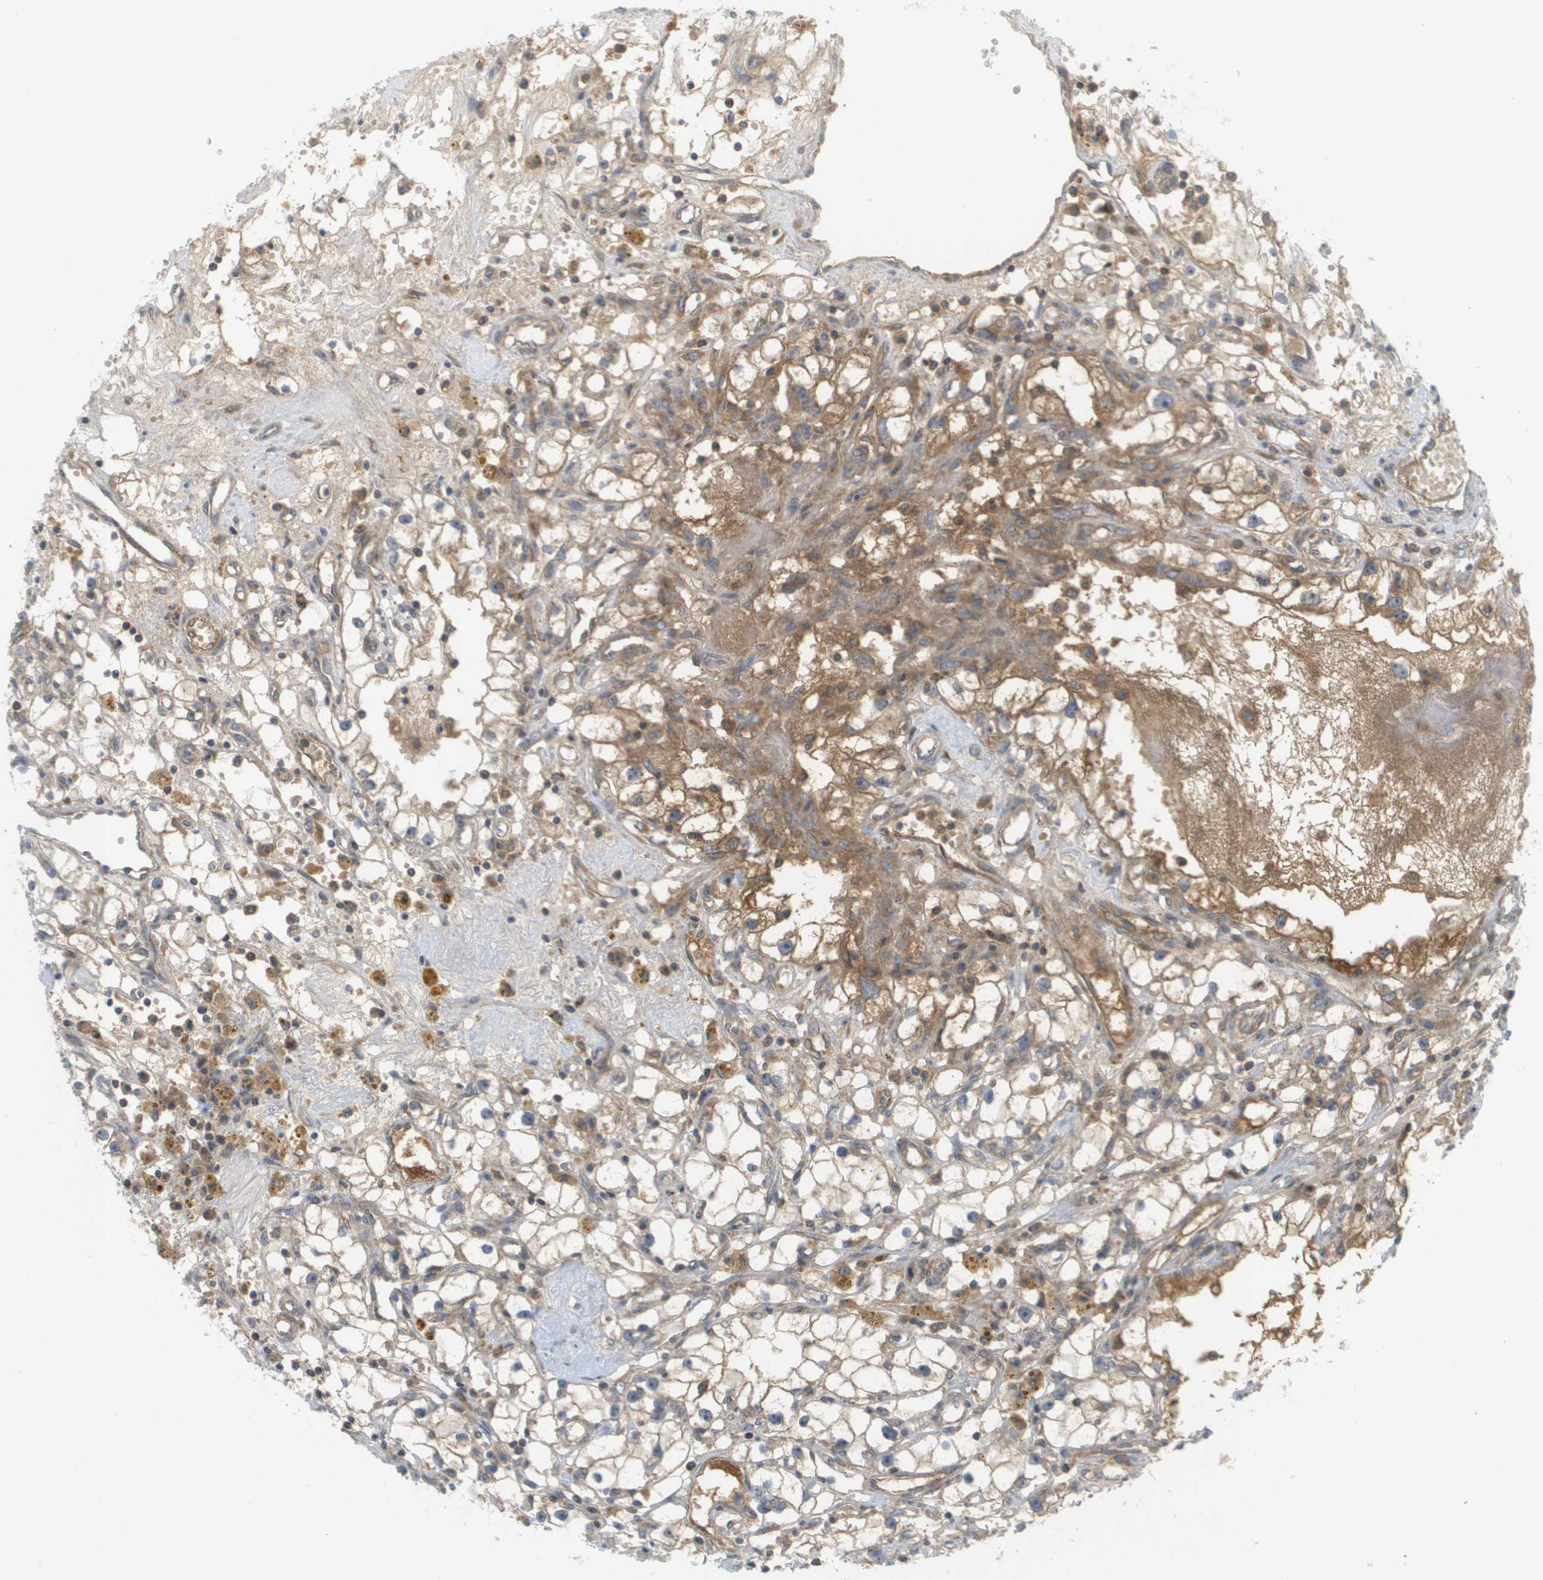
{"staining": {"intensity": "moderate", "quantity": "25%-75%", "location": "cytoplasmic/membranous"}, "tissue": "renal cancer", "cell_type": "Tumor cells", "image_type": "cancer", "snomed": [{"axis": "morphology", "description": "Adenocarcinoma, NOS"}, {"axis": "topography", "description": "Kidney"}], "caption": "Adenocarcinoma (renal) was stained to show a protein in brown. There is medium levels of moderate cytoplasmic/membranous staining in about 25%-75% of tumor cells. The staining was performed using DAB, with brown indicating positive protein expression. Nuclei are stained blue with hematoxylin.", "gene": "PROC", "patient": {"sex": "male", "age": 56}}